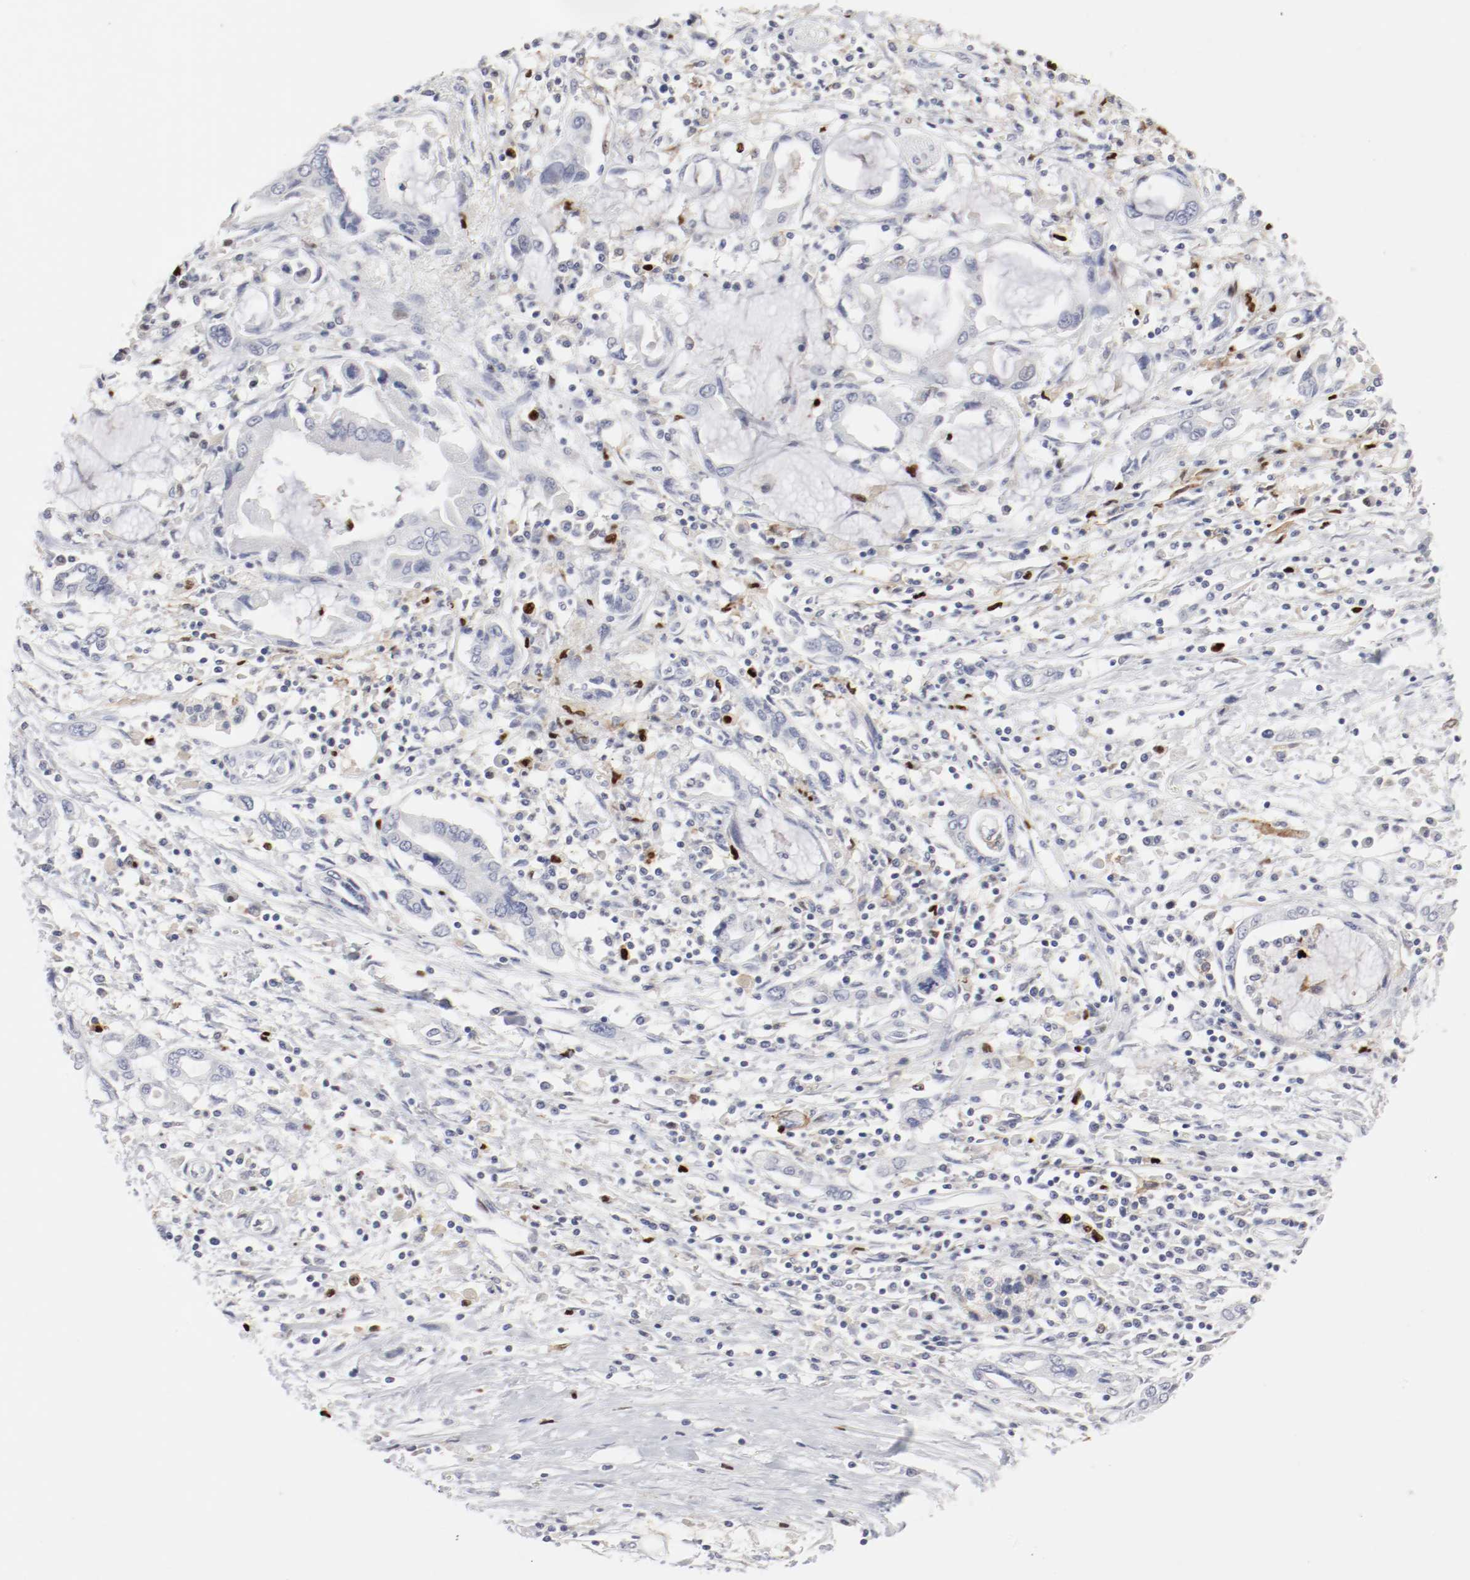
{"staining": {"intensity": "negative", "quantity": "none", "location": "none"}, "tissue": "pancreatic cancer", "cell_type": "Tumor cells", "image_type": "cancer", "snomed": [{"axis": "morphology", "description": "Adenocarcinoma, NOS"}, {"axis": "topography", "description": "Pancreas"}], "caption": "DAB (3,3'-diaminobenzidine) immunohistochemical staining of pancreatic adenocarcinoma shows no significant positivity in tumor cells.", "gene": "ITGAX", "patient": {"sex": "female", "age": 57}}